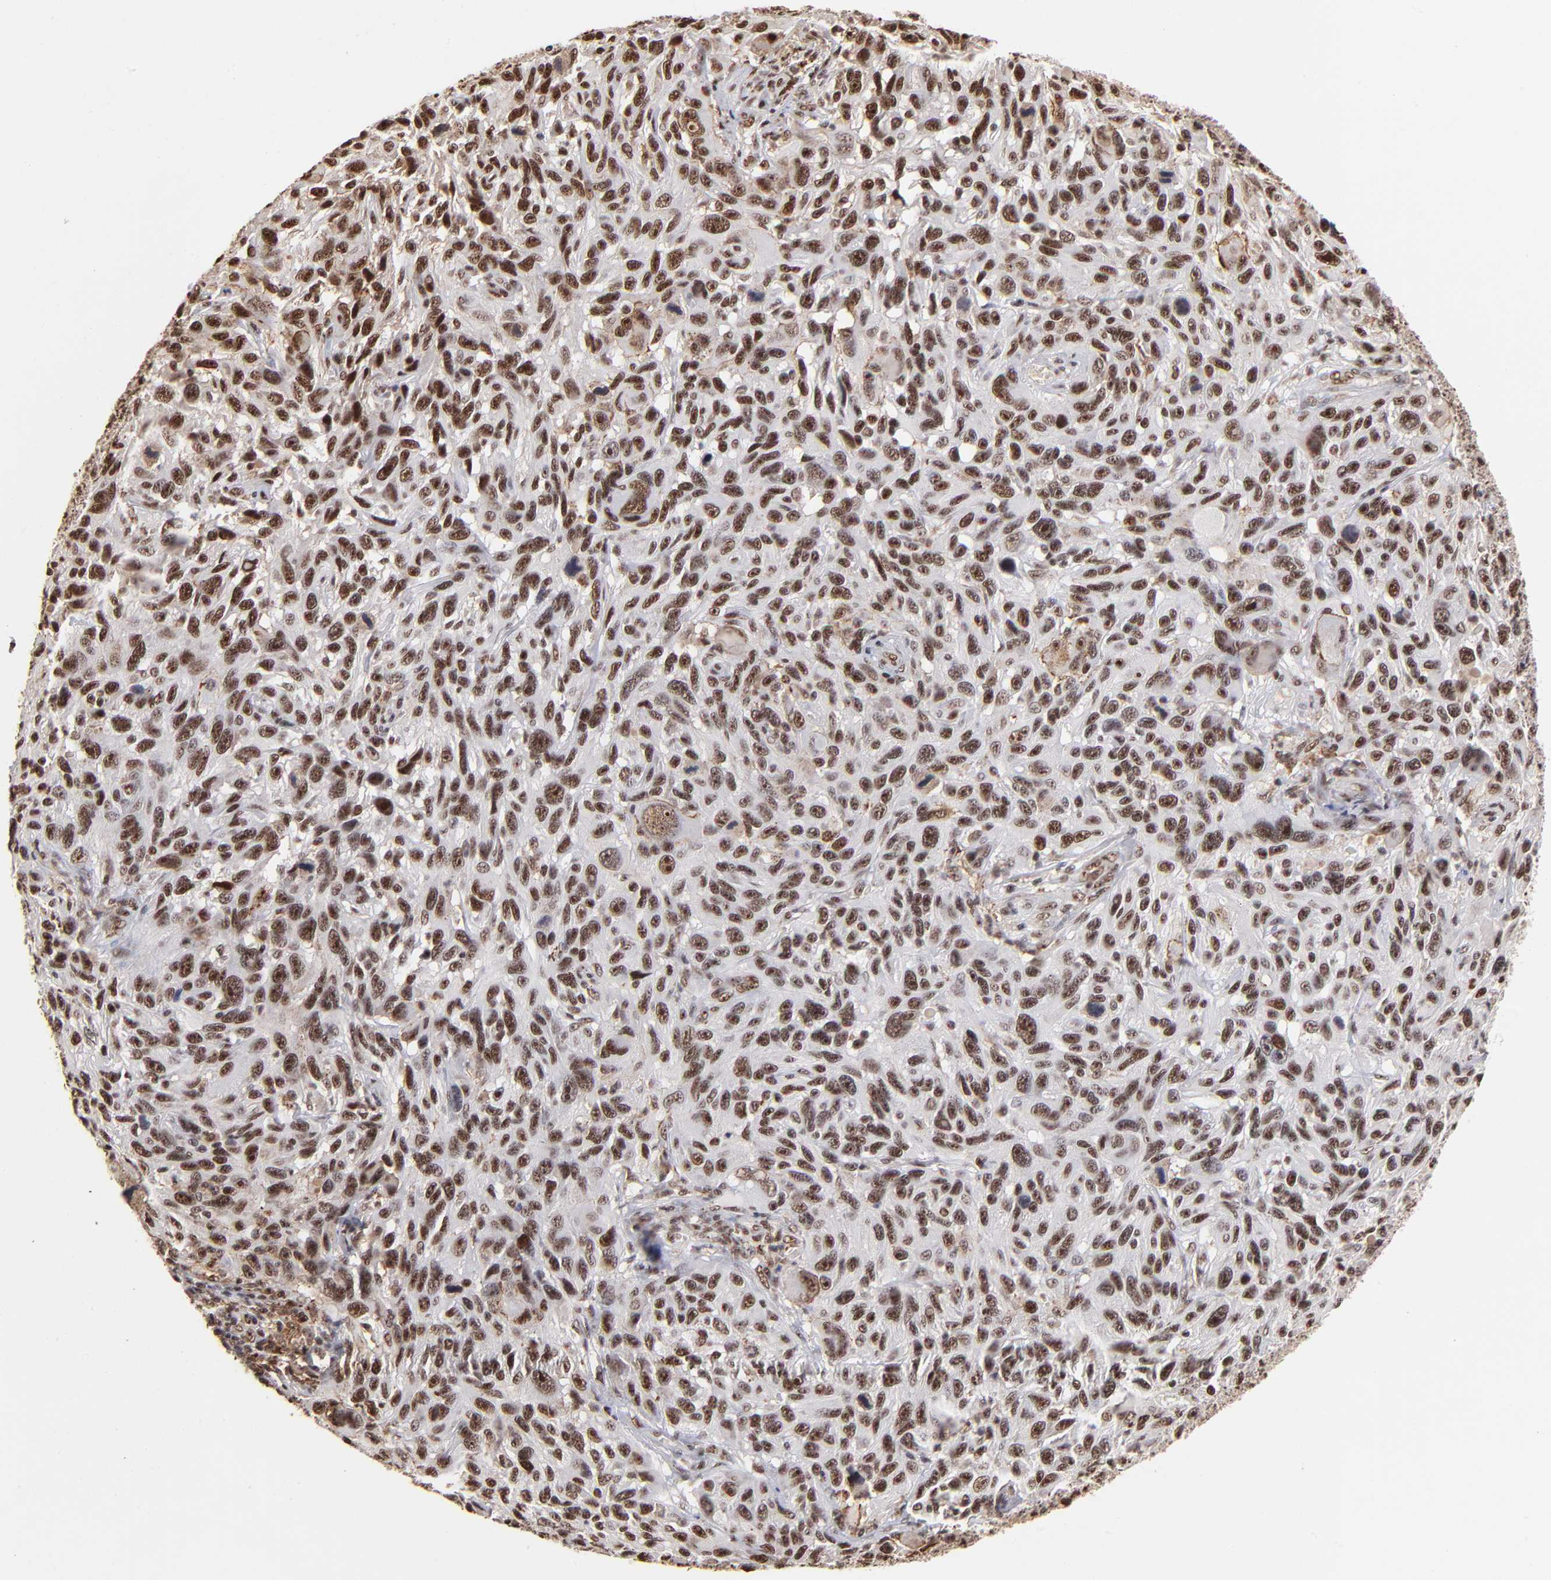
{"staining": {"intensity": "strong", "quantity": ">75%", "location": "nuclear"}, "tissue": "melanoma", "cell_type": "Tumor cells", "image_type": "cancer", "snomed": [{"axis": "morphology", "description": "Malignant melanoma, NOS"}, {"axis": "topography", "description": "Skin"}], "caption": "An image of human malignant melanoma stained for a protein demonstrates strong nuclear brown staining in tumor cells.", "gene": "ZNF146", "patient": {"sex": "male", "age": 53}}